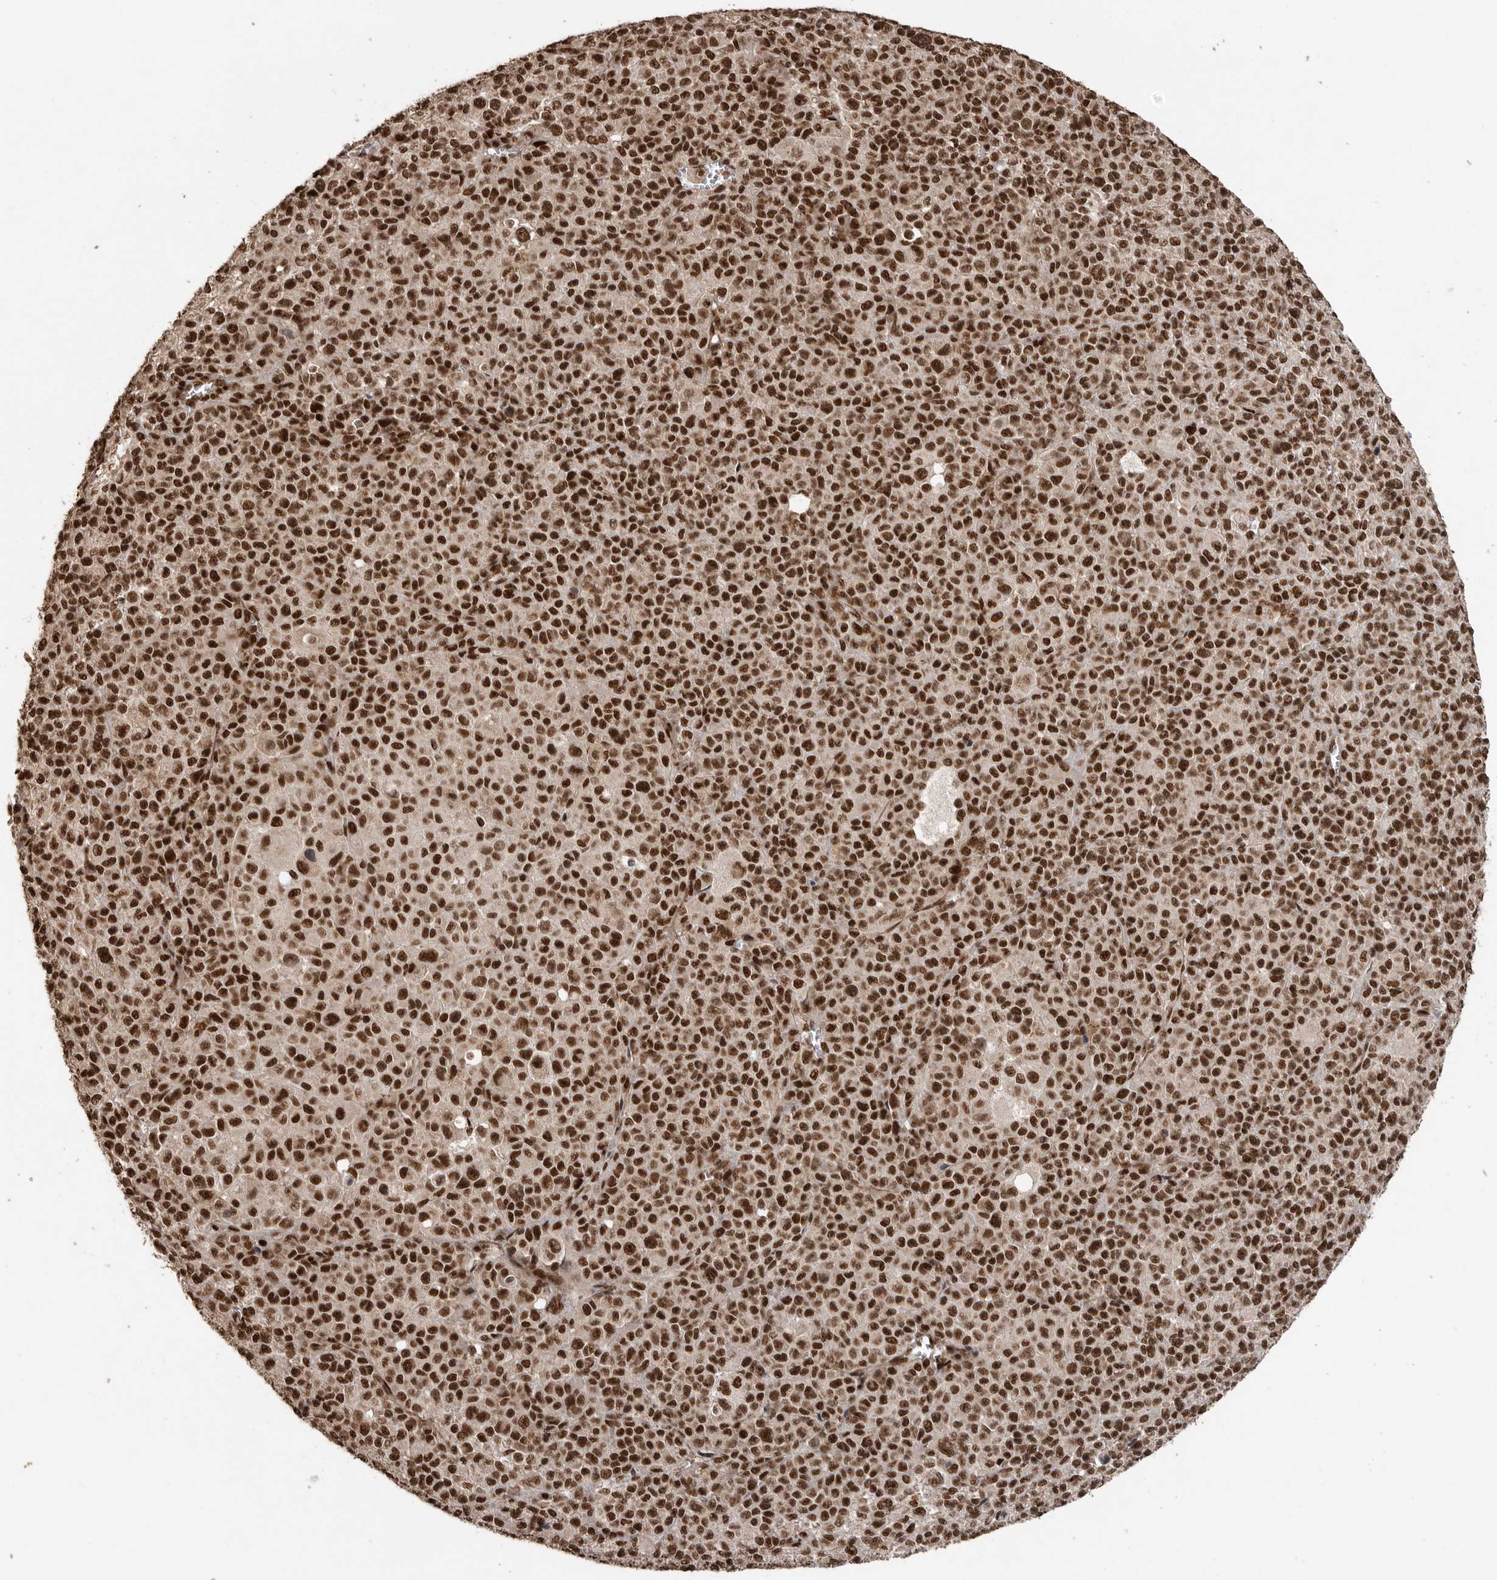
{"staining": {"intensity": "strong", "quantity": ">75%", "location": "nuclear"}, "tissue": "melanoma", "cell_type": "Tumor cells", "image_type": "cancer", "snomed": [{"axis": "morphology", "description": "Malignant melanoma, Metastatic site"}, {"axis": "topography", "description": "Skin"}], "caption": "Immunohistochemistry (IHC) image of neoplastic tissue: human malignant melanoma (metastatic site) stained using IHC demonstrates high levels of strong protein expression localized specifically in the nuclear of tumor cells, appearing as a nuclear brown color.", "gene": "PPP1R8", "patient": {"sex": "female", "age": 74}}